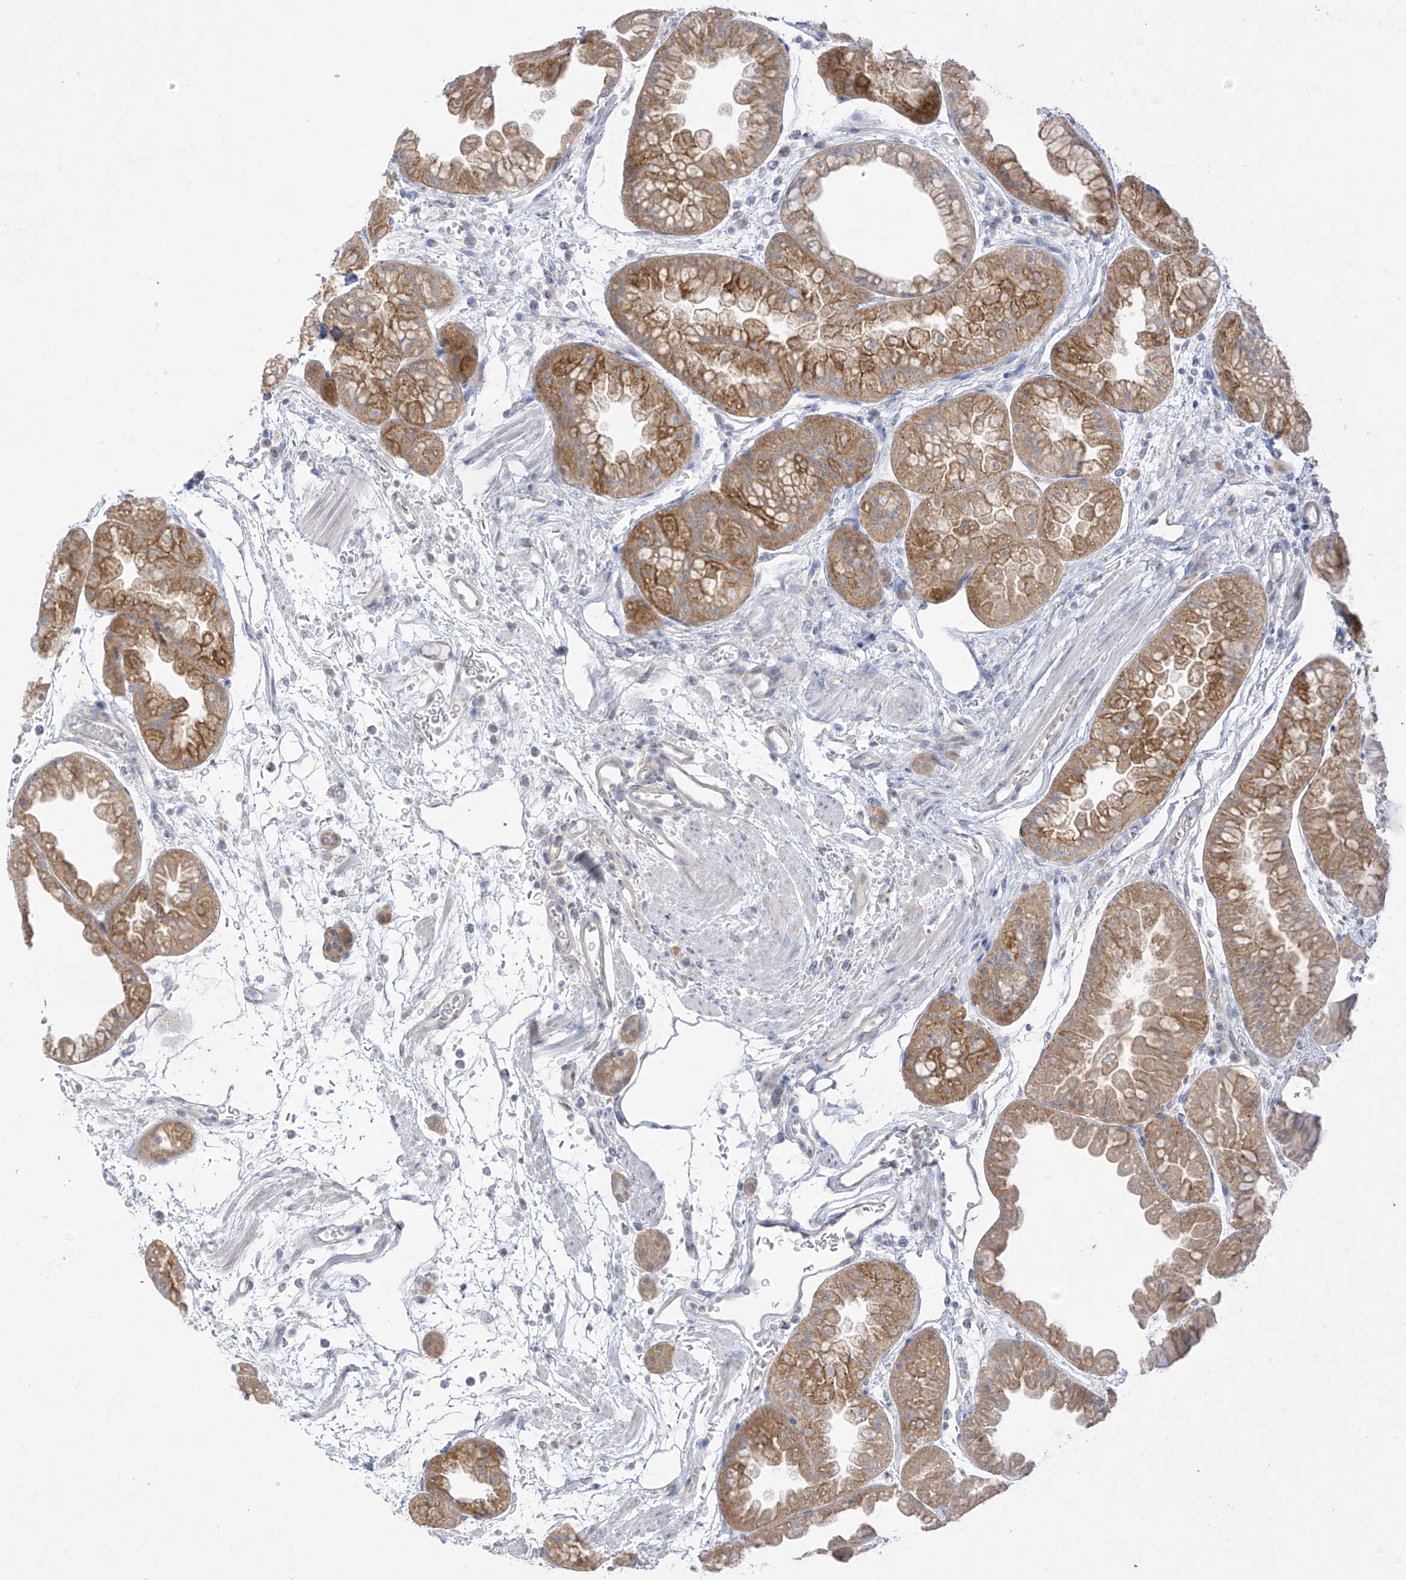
{"staining": {"intensity": "moderate", "quantity": ">75%", "location": "cytoplasmic/membranous"}, "tissue": "stomach", "cell_type": "Glandular cells", "image_type": "normal", "snomed": [{"axis": "morphology", "description": "Normal tissue, NOS"}, {"axis": "topography", "description": "Stomach, upper"}], "caption": "Immunohistochemical staining of unremarkable stomach displays moderate cytoplasmic/membranous protein staining in about >75% of glandular cells. (DAB (3,3'-diaminobenzidine) IHC with brightfield microscopy, high magnification).", "gene": "EIPR1", "patient": {"sex": "male", "age": 47}}